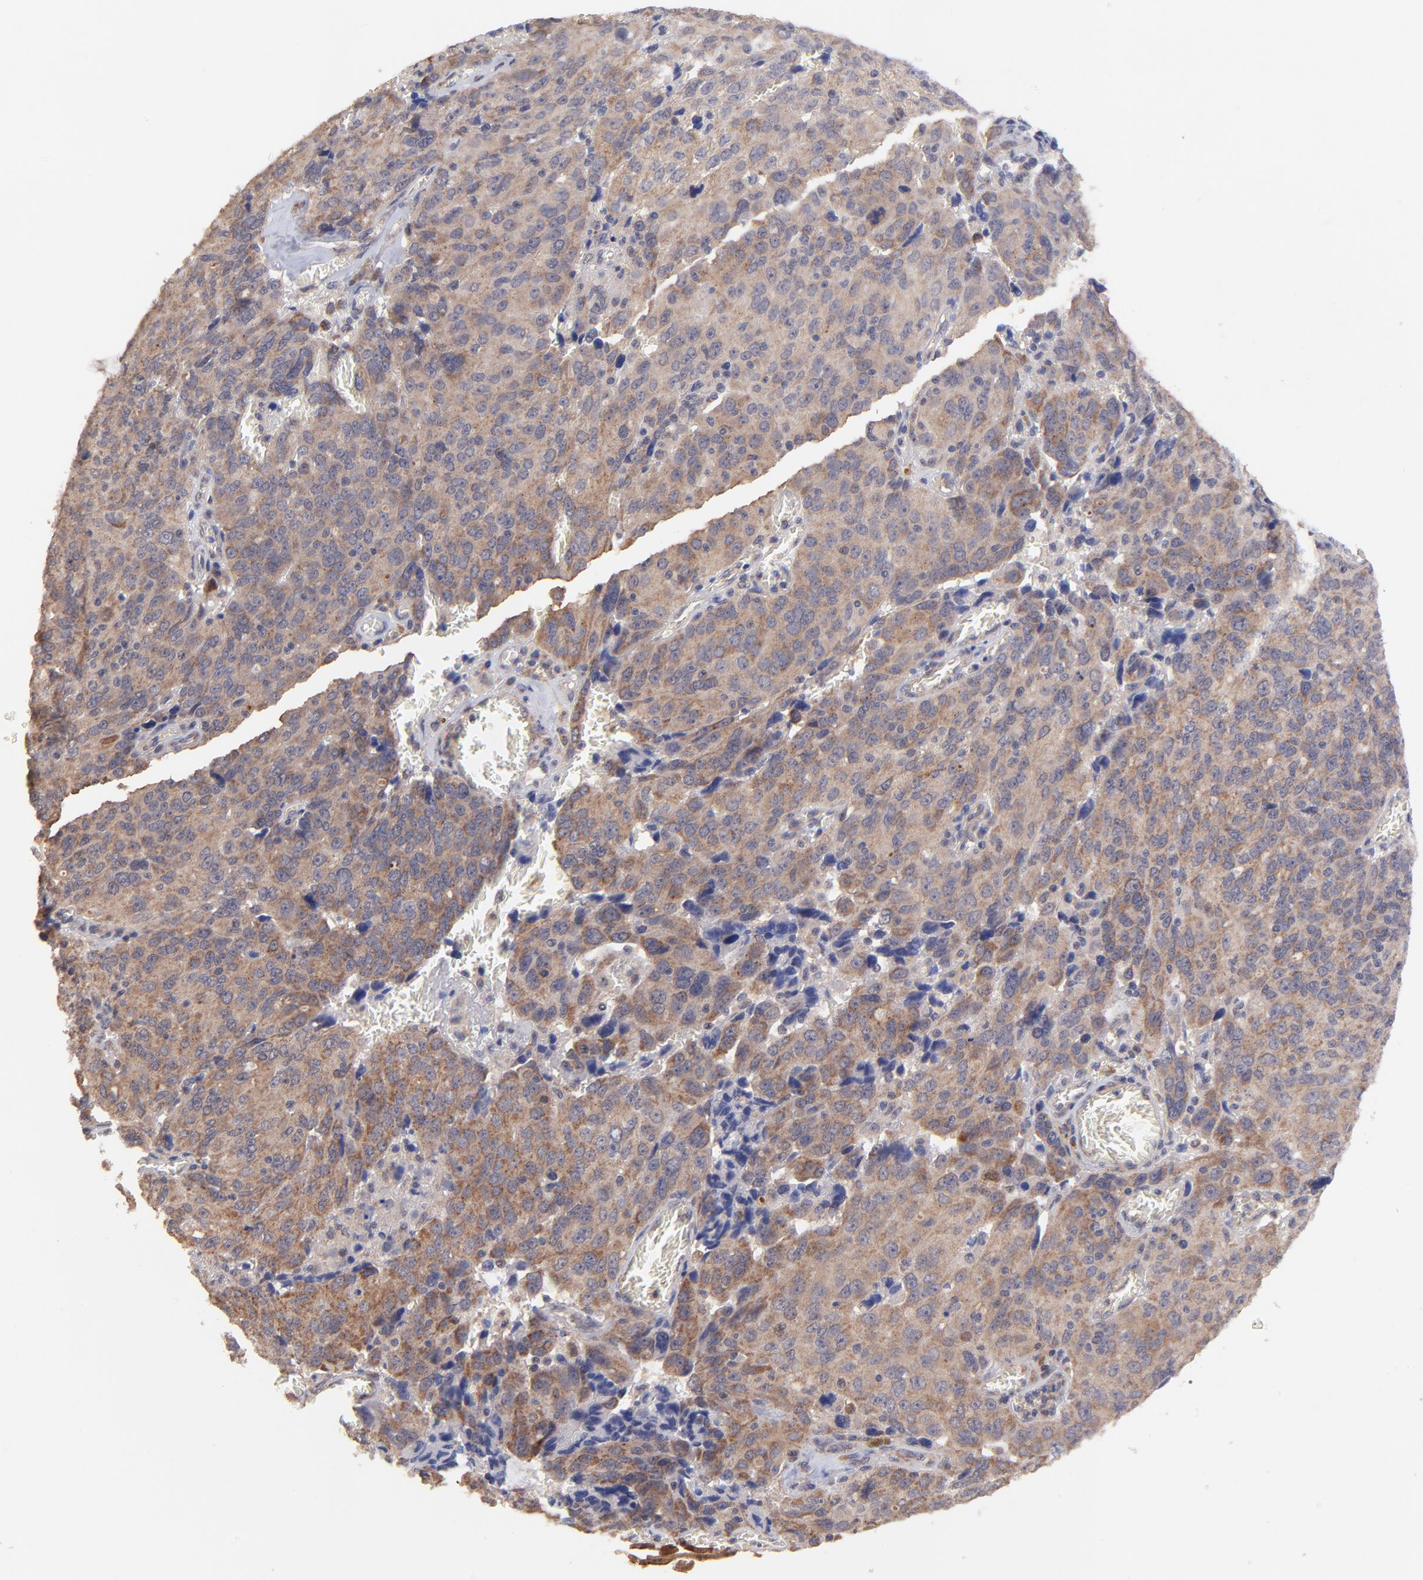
{"staining": {"intensity": "moderate", "quantity": ">75%", "location": "cytoplasmic/membranous"}, "tissue": "ovarian cancer", "cell_type": "Tumor cells", "image_type": "cancer", "snomed": [{"axis": "morphology", "description": "Carcinoma, endometroid"}, {"axis": "topography", "description": "Ovary"}], "caption": "A micrograph of endometroid carcinoma (ovarian) stained for a protein reveals moderate cytoplasmic/membranous brown staining in tumor cells.", "gene": "BAIAP2L2", "patient": {"sex": "female", "age": 75}}